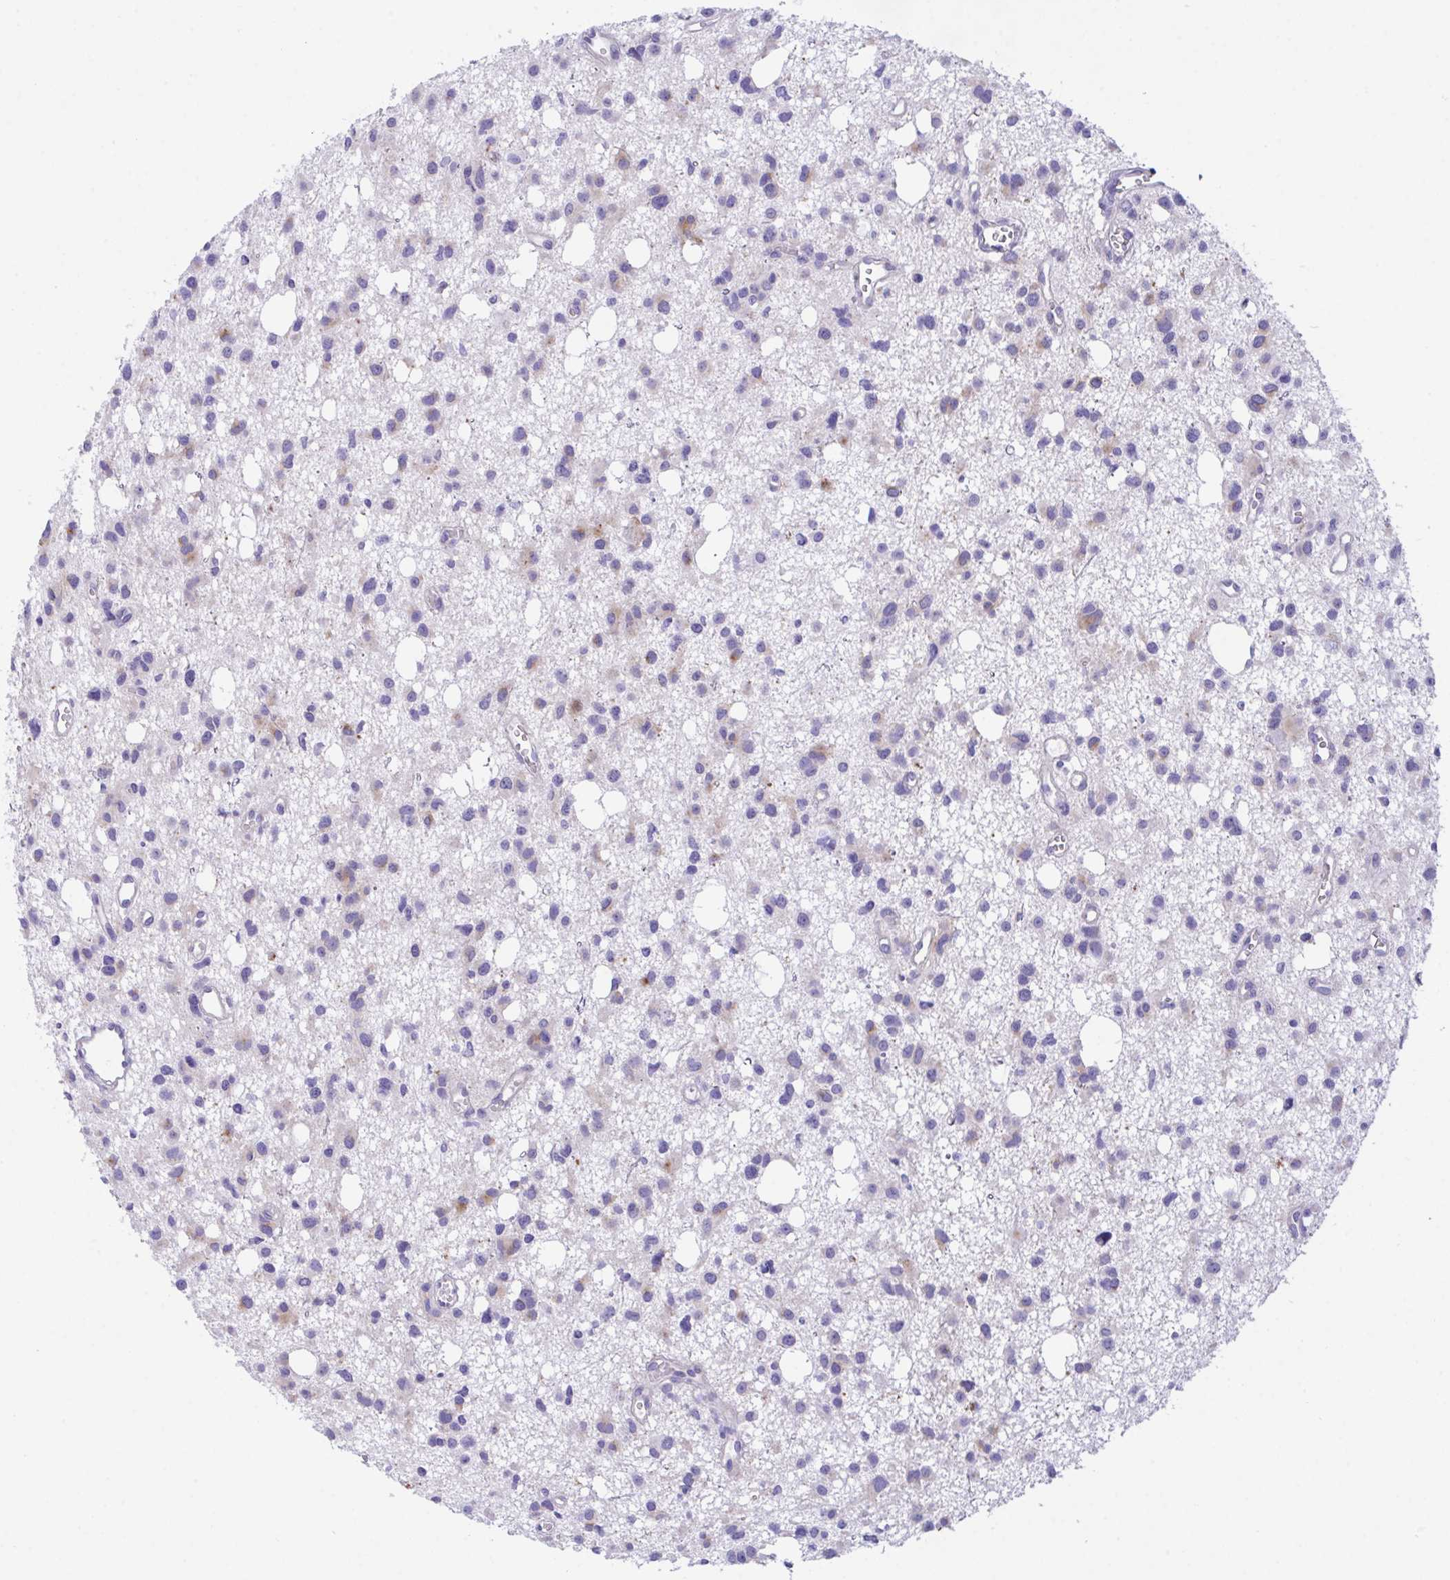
{"staining": {"intensity": "moderate", "quantity": "<25%", "location": "cytoplasmic/membranous"}, "tissue": "glioma", "cell_type": "Tumor cells", "image_type": "cancer", "snomed": [{"axis": "morphology", "description": "Glioma, malignant, High grade"}, {"axis": "topography", "description": "Brain"}], "caption": "This is a photomicrograph of IHC staining of malignant glioma (high-grade), which shows moderate staining in the cytoplasmic/membranous of tumor cells.", "gene": "TMEM106B", "patient": {"sex": "male", "age": 23}}